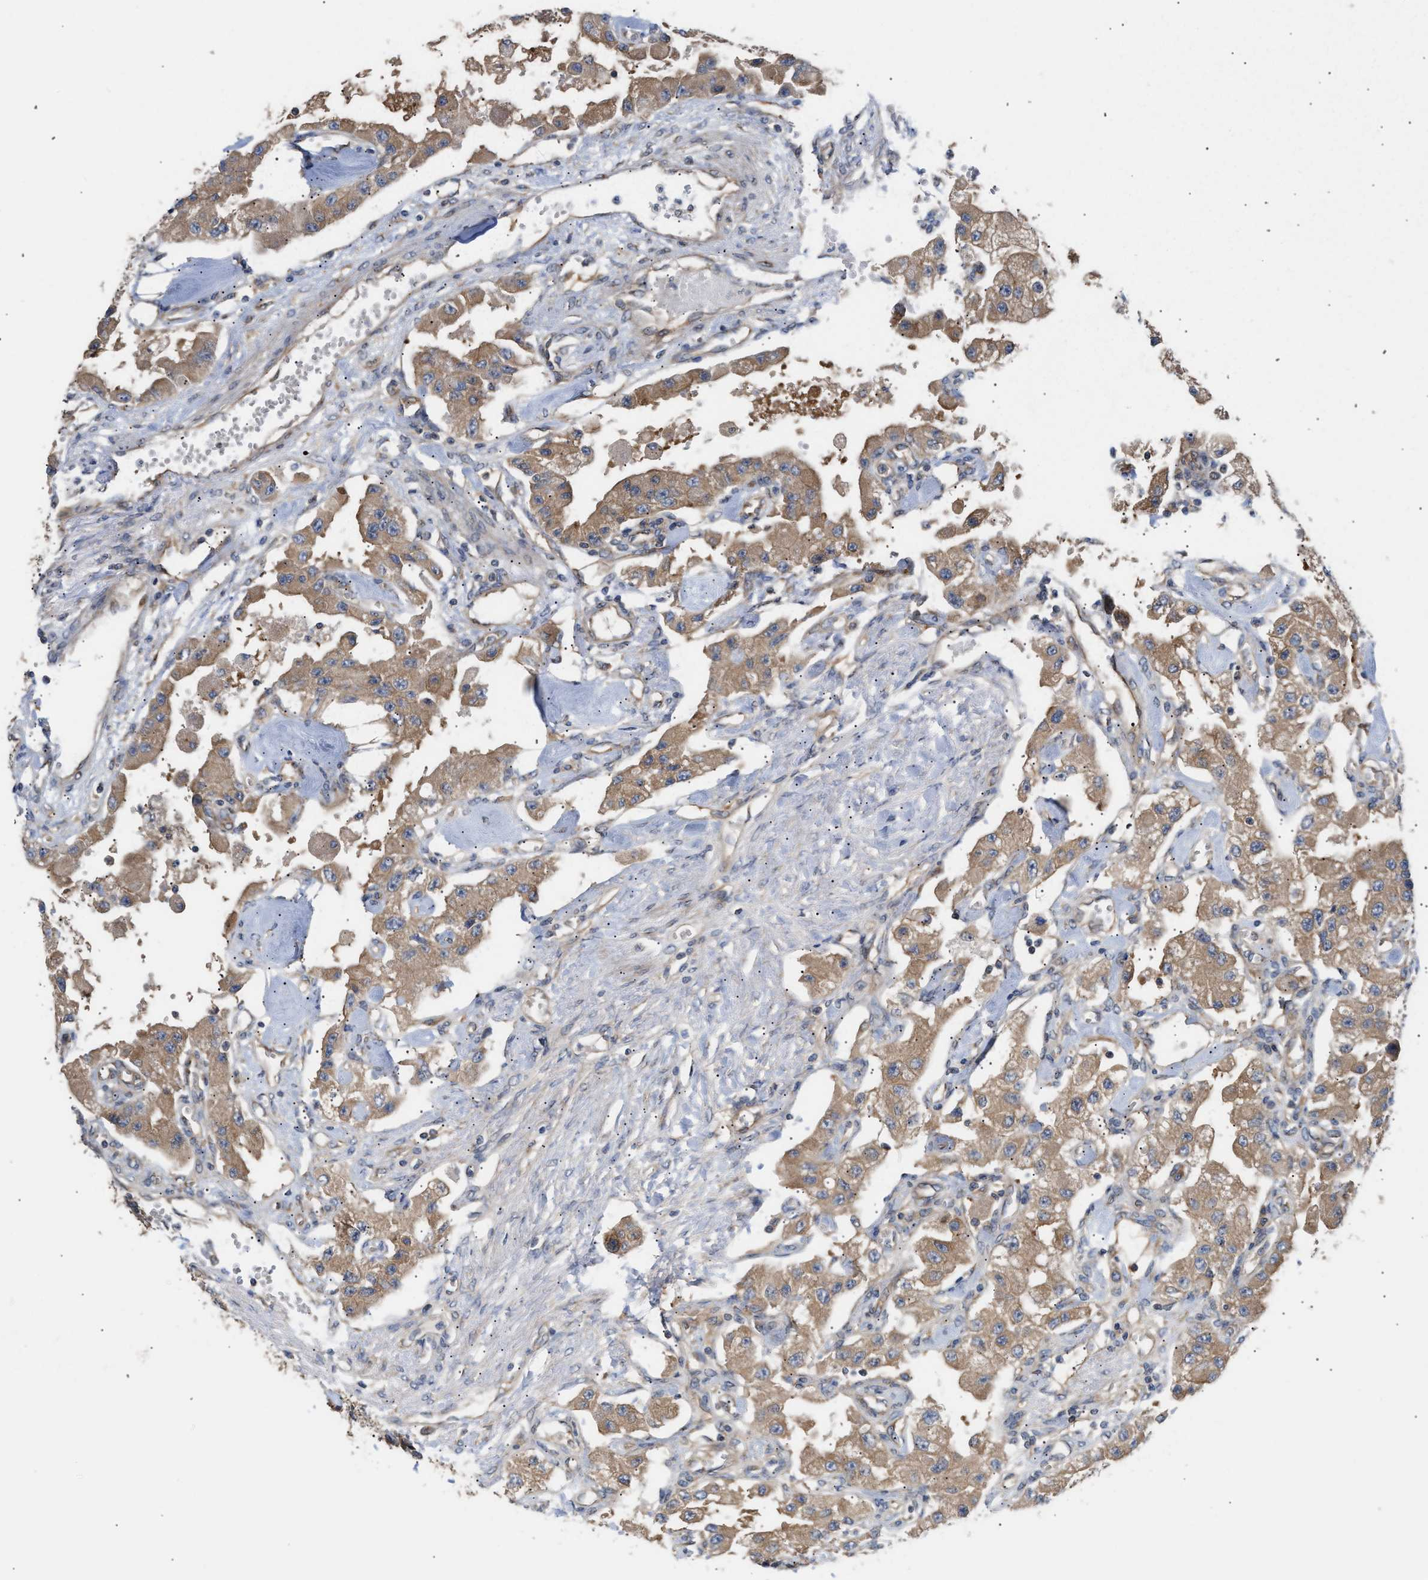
{"staining": {"intensity": "moderate", "quantity": ">75%", "location": "cytoplasmic/membranous"}, "tissue": "carcinoid", "cell_type": "Tumor cells", "image_type": "cancer", "snomed": [{"axis": "morphology", "description": "Carcinoid, malignant, NOS"}, {"axis": "topography", "description": "Pancreas"}], "caption": "Tumor cells show medium levels of moderate cytoplasmic/membranous staining in approximately >75% of cells in carcinoid.", "gene": "LAPTM4B", "patient": {"sex": "male", "age": 41}}